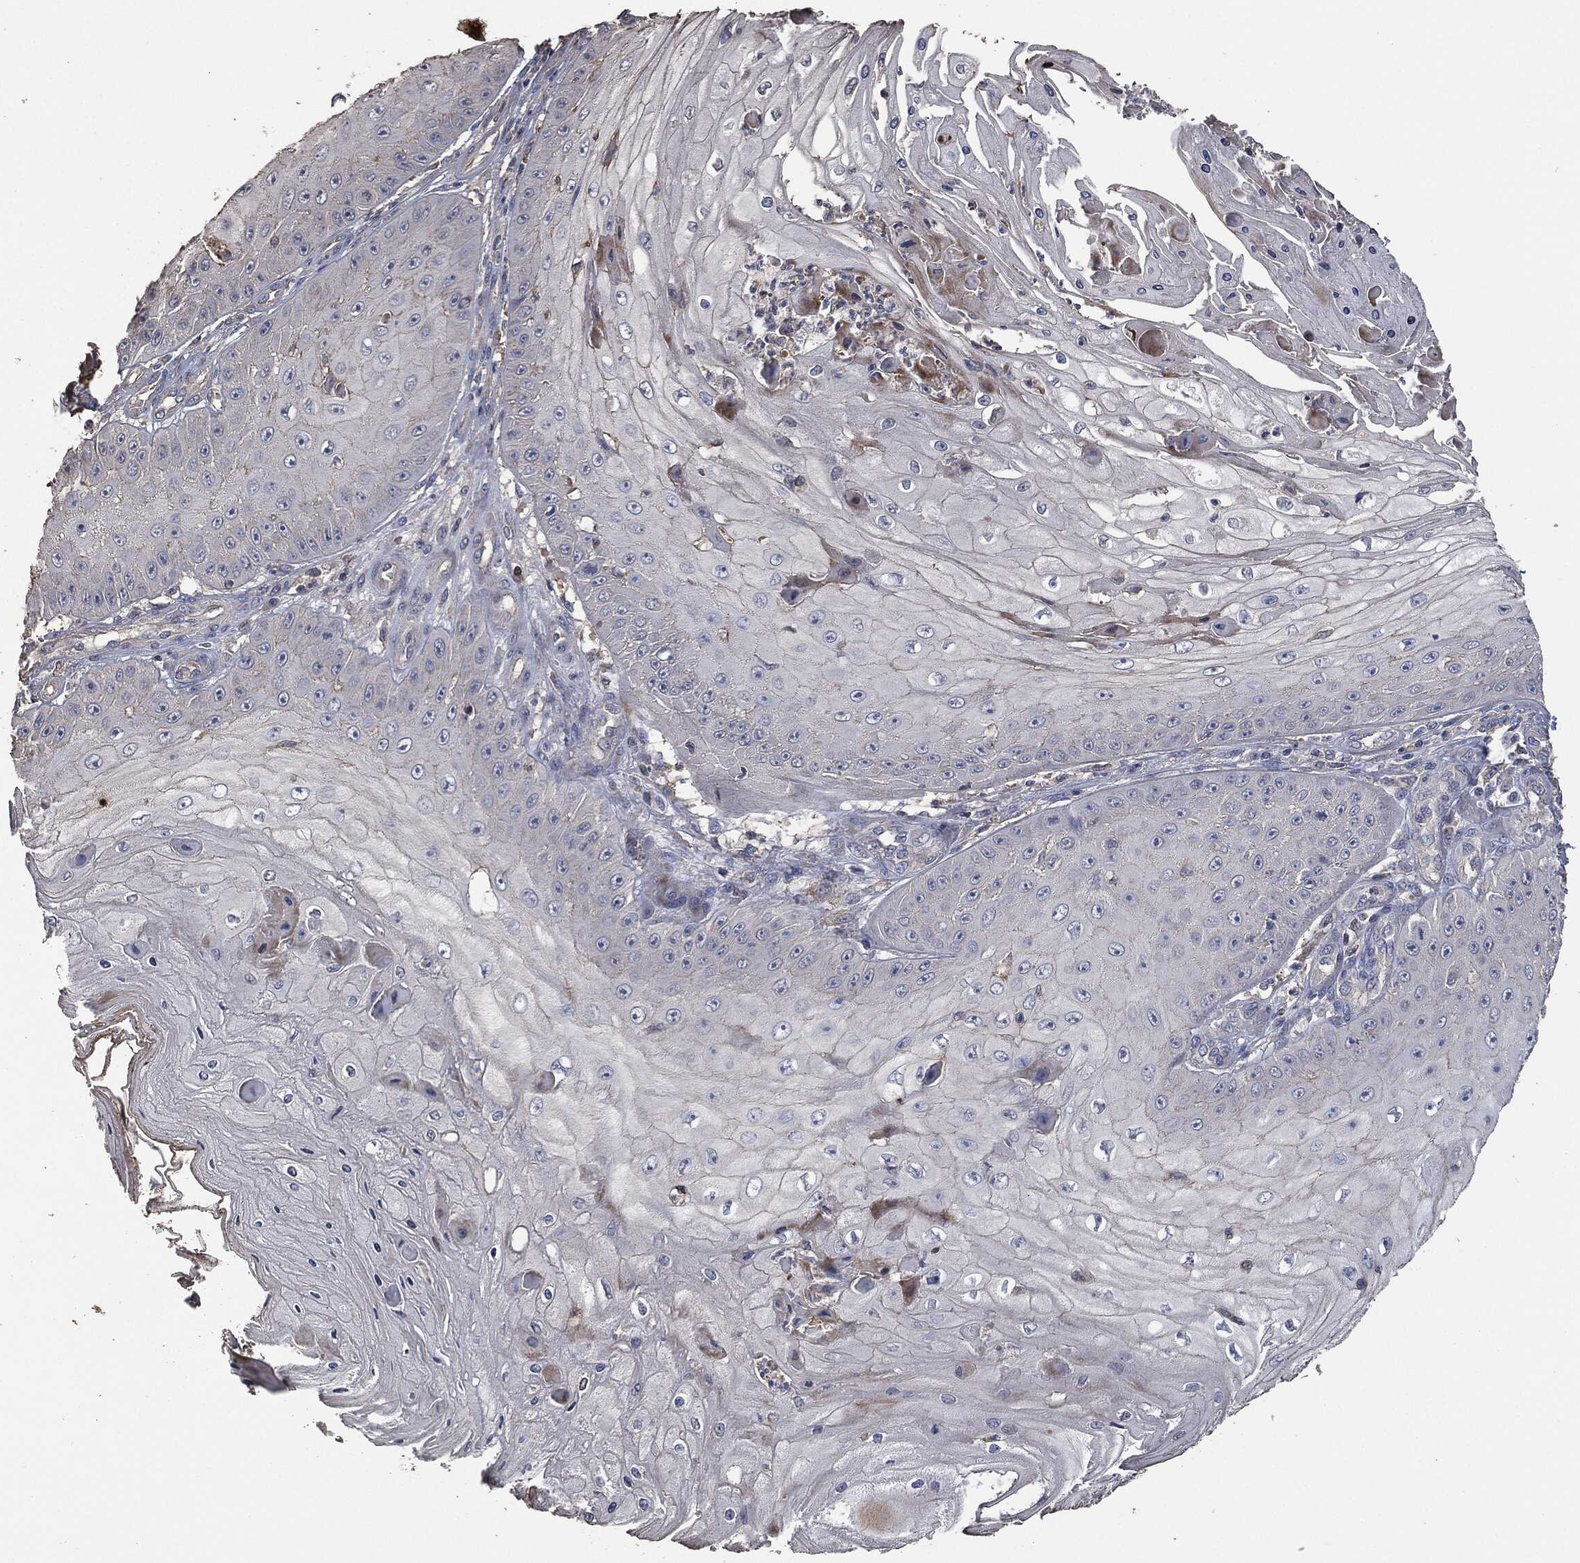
{"staining": {"intensity": "weak", "quantity": "<25%", "location": "cytoplasmic/membranous"}, "tissue": "skin cancer", "cell_type": "Tumor cells", "image_type": "cancer", "snomed": [{"axis": "morphology", "description": "Inflammation, NOS"}, {"axis": "morphology", "description": "Squamous cell carcinoma, NOS"}, {"axis": "topography", "description": "Skin"}], "caption": "Human squamous cell carcinoma (skin) stained for a protein using immunohistochemistry exhibits no positivity in tumor cells.", "gene": "MSLN", "patient": {"sex": "male", "age": 70}}